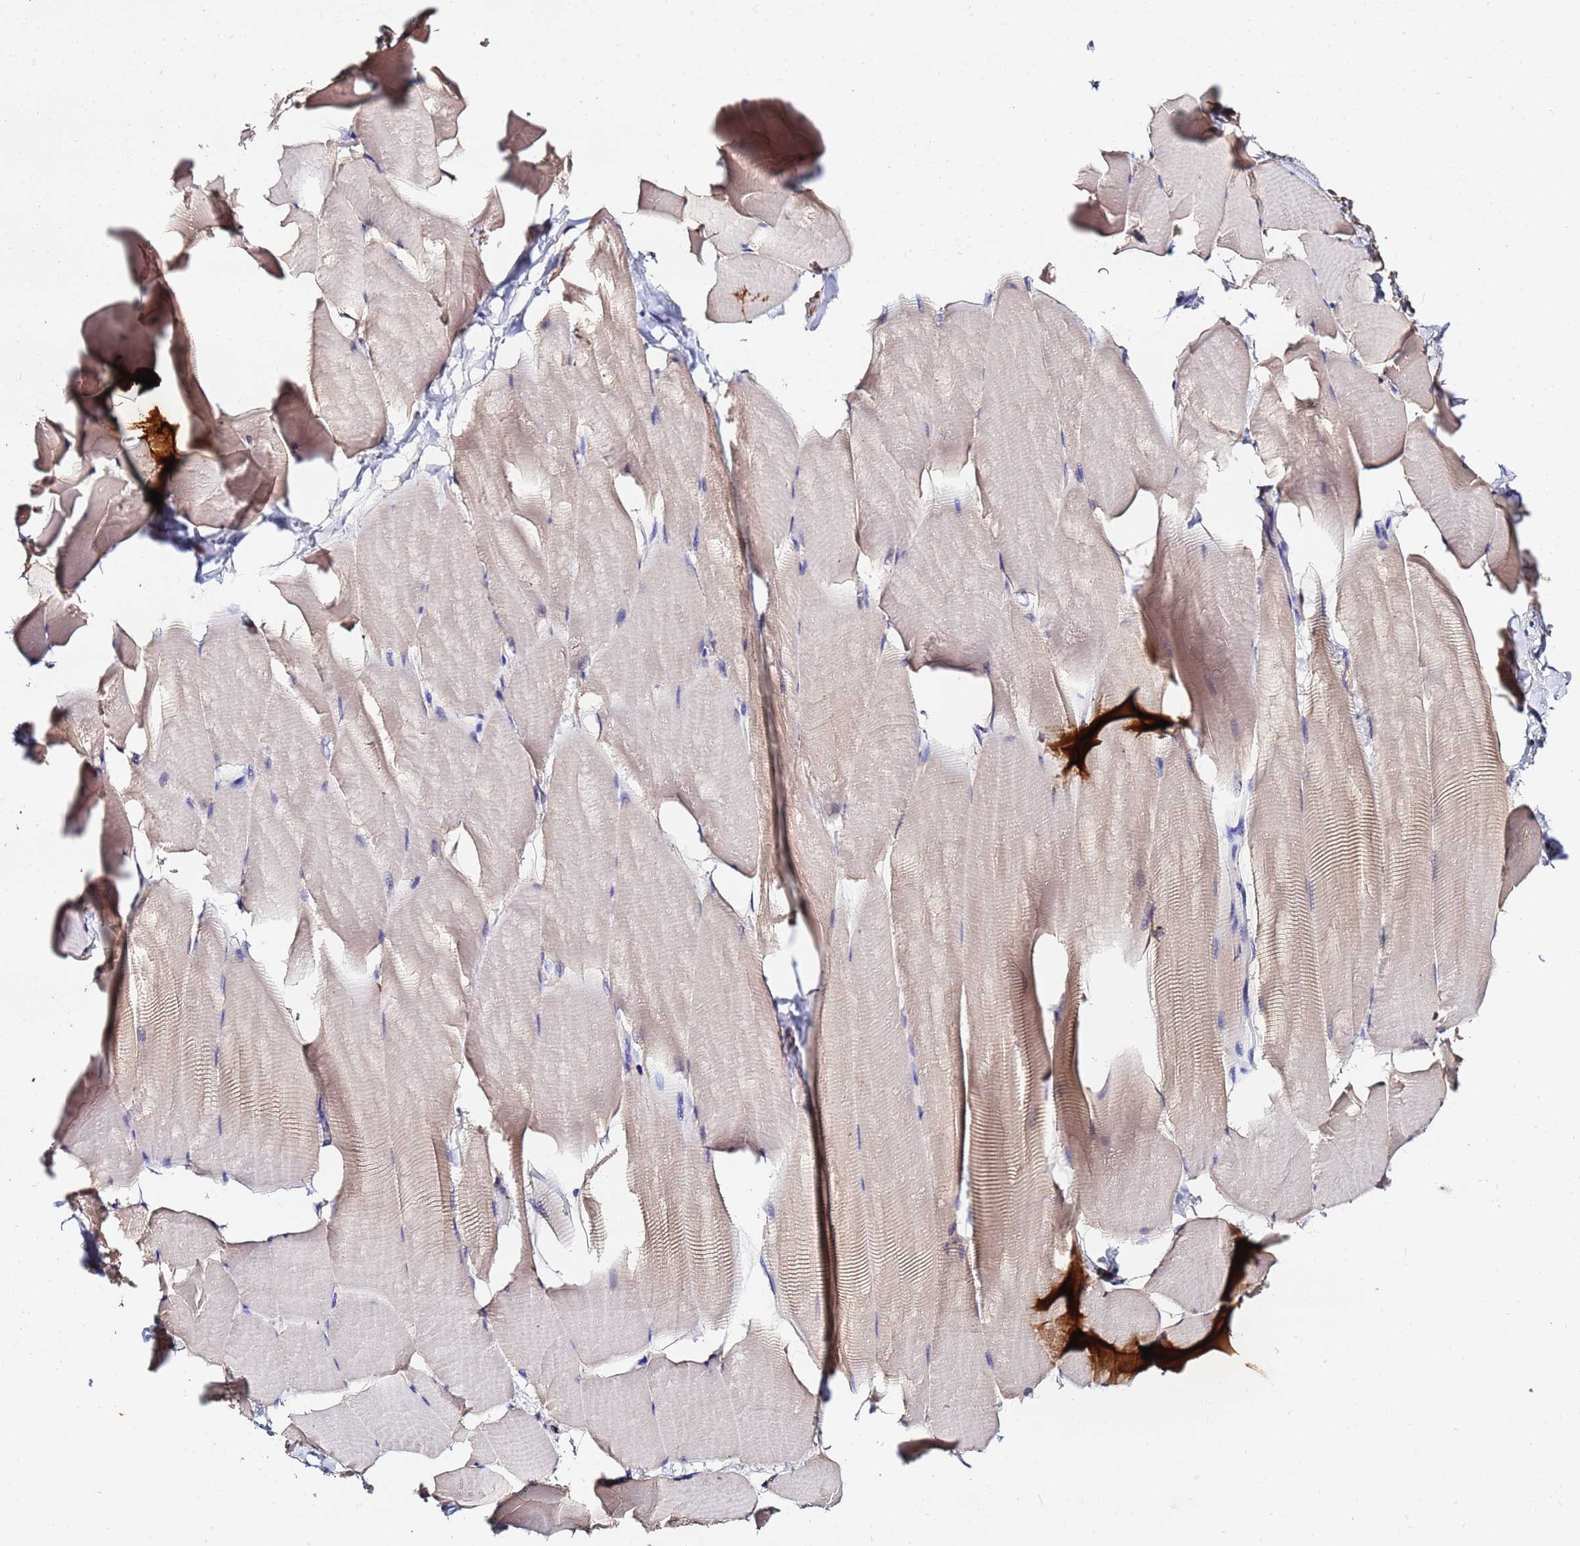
{"staining": {"intensity": "weak", "quantity": "<25%", "location": "cytoplasmic/membranous"}, "tissue": "skeletal muscle", "cell_type": "Myocytes", "image_type": "normal", "snomed": [{"axis": "morphology", "description": "Normal tissue, NOS"}, {"axis": "topography", "description": "Skeletal muscle"}], "caption": "High magnification brightfield microscopy of normal skeletal muscle stained with DAB (brown) and counterstained with hematoxylin (blue): myocytes show no significant positivity. The staining is performed using DAB brown chromogen with nuclei counter-stained in using hematoxylin.", "gene": "MTERF1", "patient": {"sex": "male", "age": 25}}